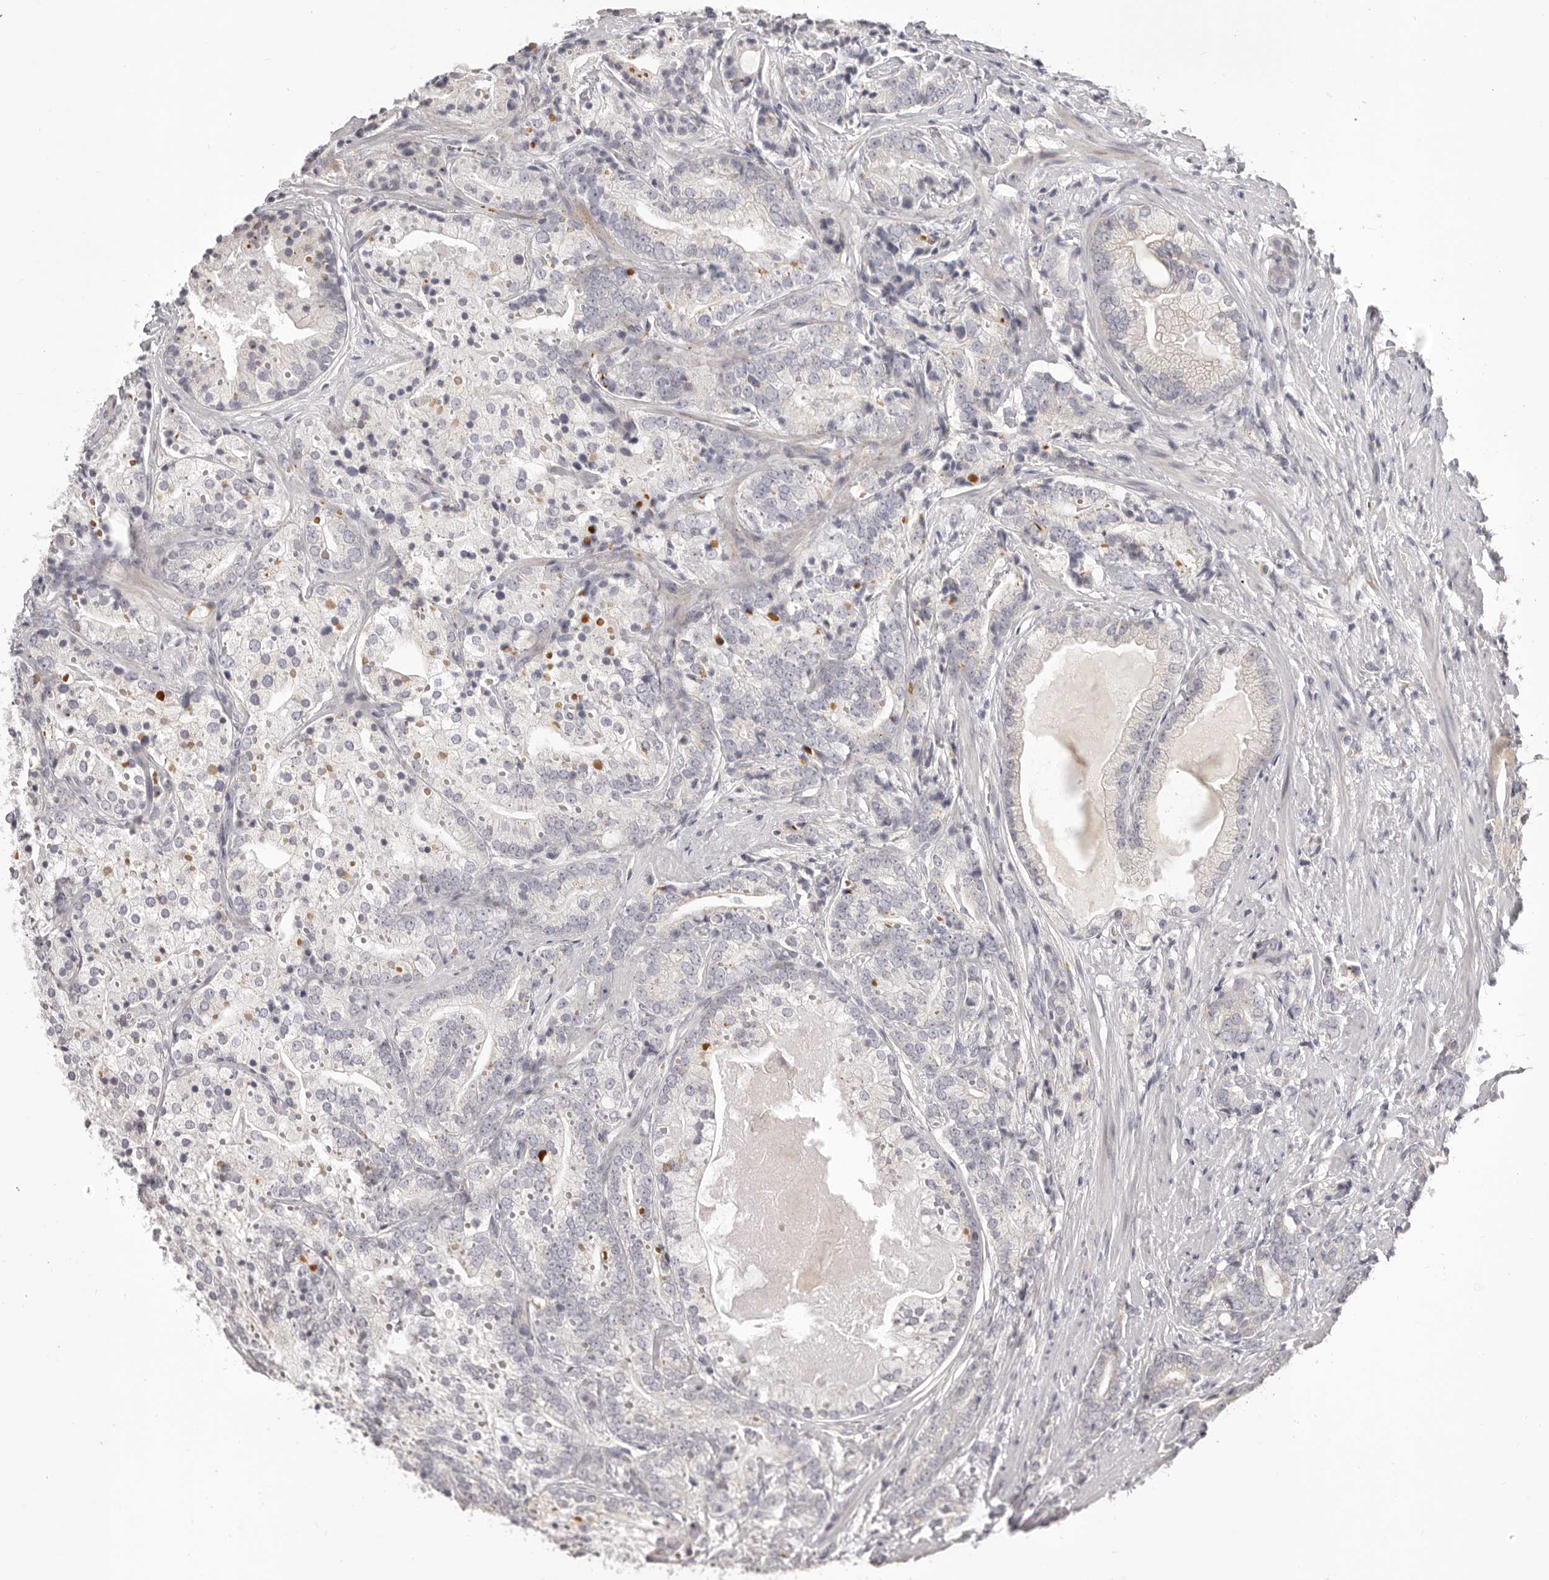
{"staining": {"intensity": "negative", "quantity": "none", "location": "none"}, "tissue": "prostate cancer", "cell_type": "Tumor cells", "image_type": "cancer", "snomed": [{"axis": "morphology", "description": "Adenocarcinoma, High grade"}, {"axis": "topography", "description": "Prostate"}], "caption": "Tumor cells show no significant protein staining in prostate cancer (adenocarcinoma (high-grade)).", "gene": "OTUD3", "patient": {"sex": "male", "age": 57}}